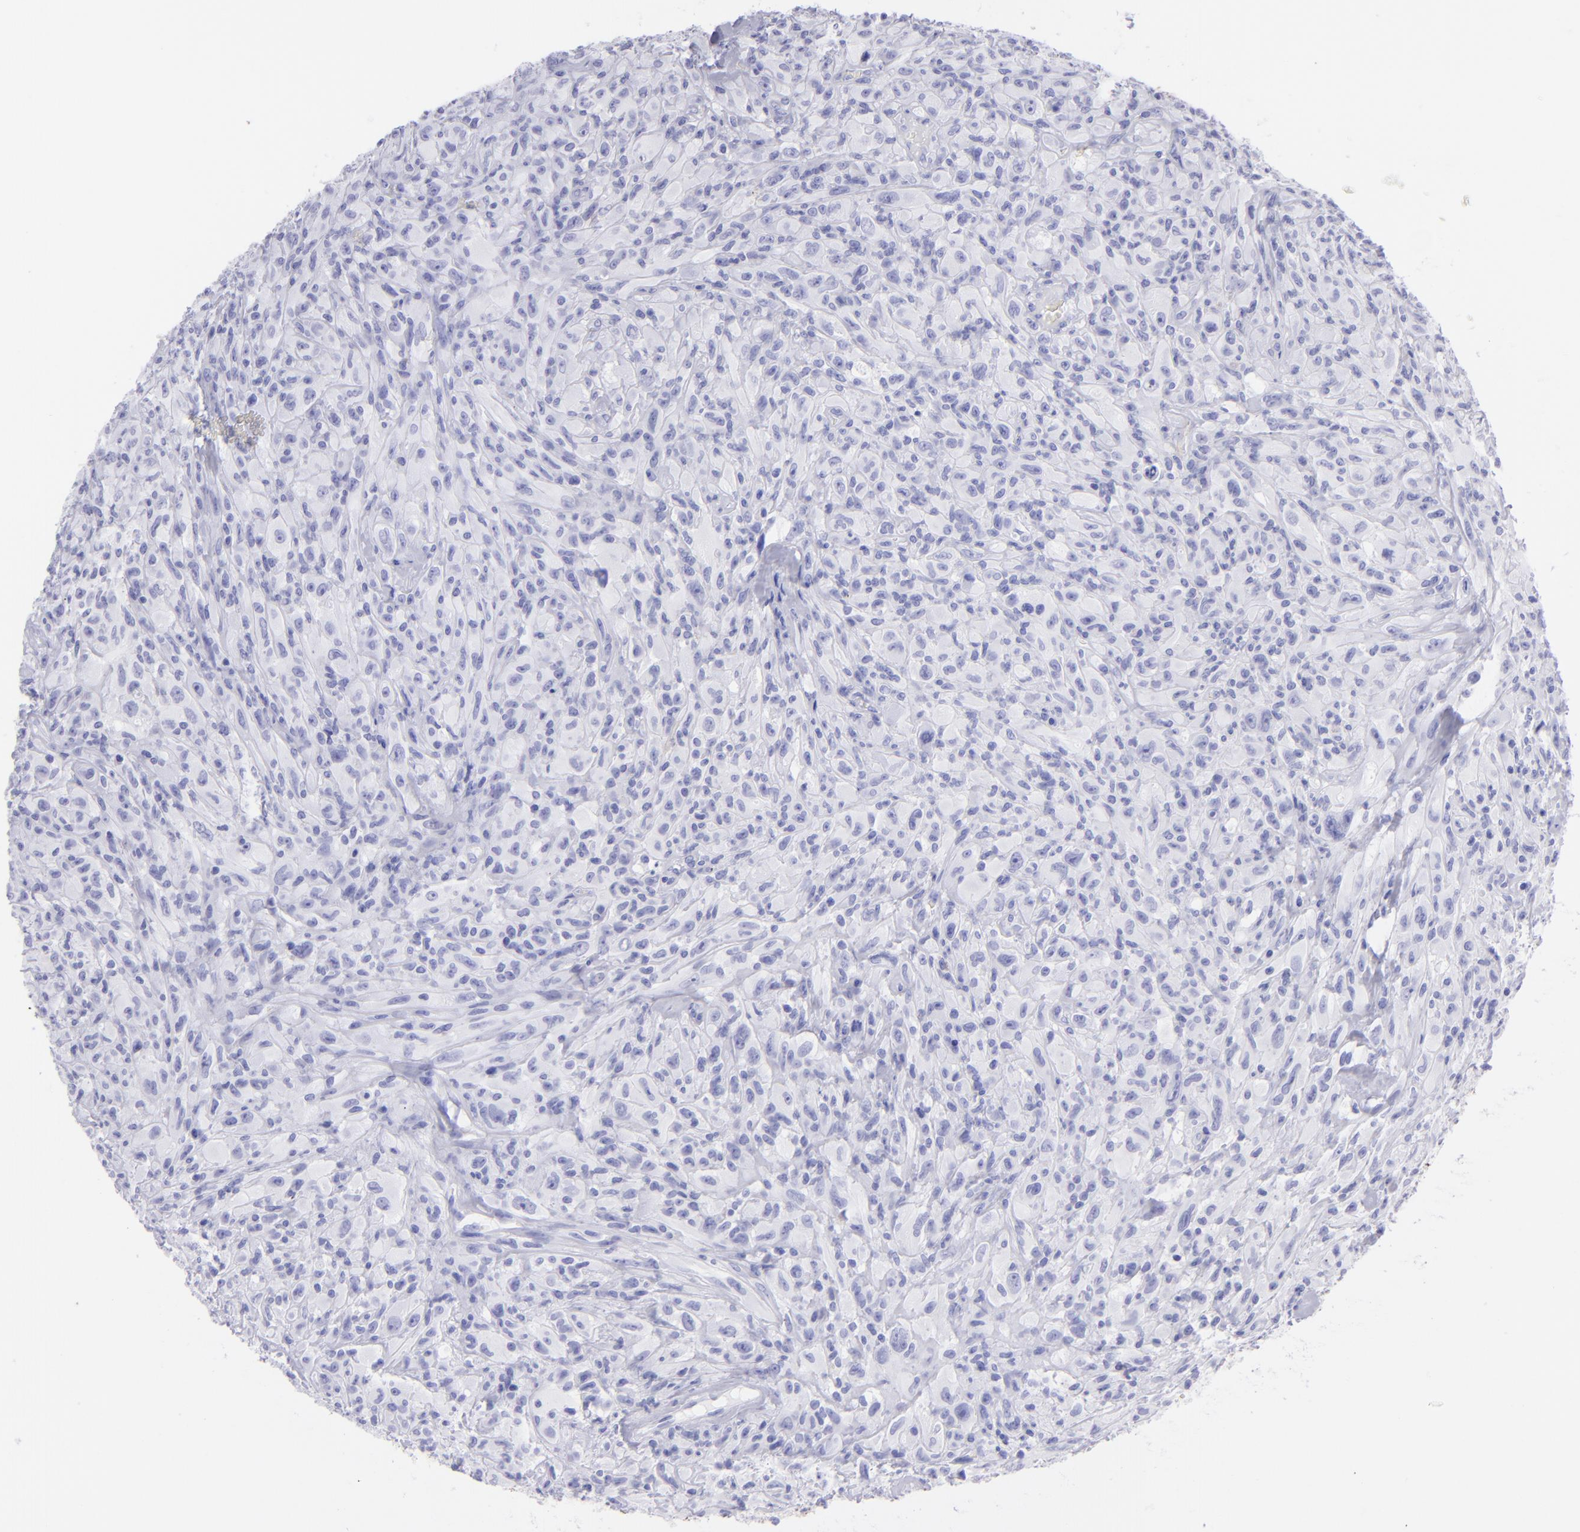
{"staining": {"intensity": "negative", "quantity": "none", "location": "none"}, "tissue": "glioma", "cell_type": "Tumor cells", "image_type": "cancer", "snomed": [{"axis": "morphology", "description": "Glioma, malignant, High grade"}, {"axis": "topography", "description": "Brain"}], "caption": "The photomicrograph demonstrates no significant expression in tumor cells of high-grade glioma (malignant). (DAB (3,3'-diaminobenzidine) immunohistochemistry, high magnification).", "gene": "SLC1A3", "patient": {"sex": "male", "age": 48}}